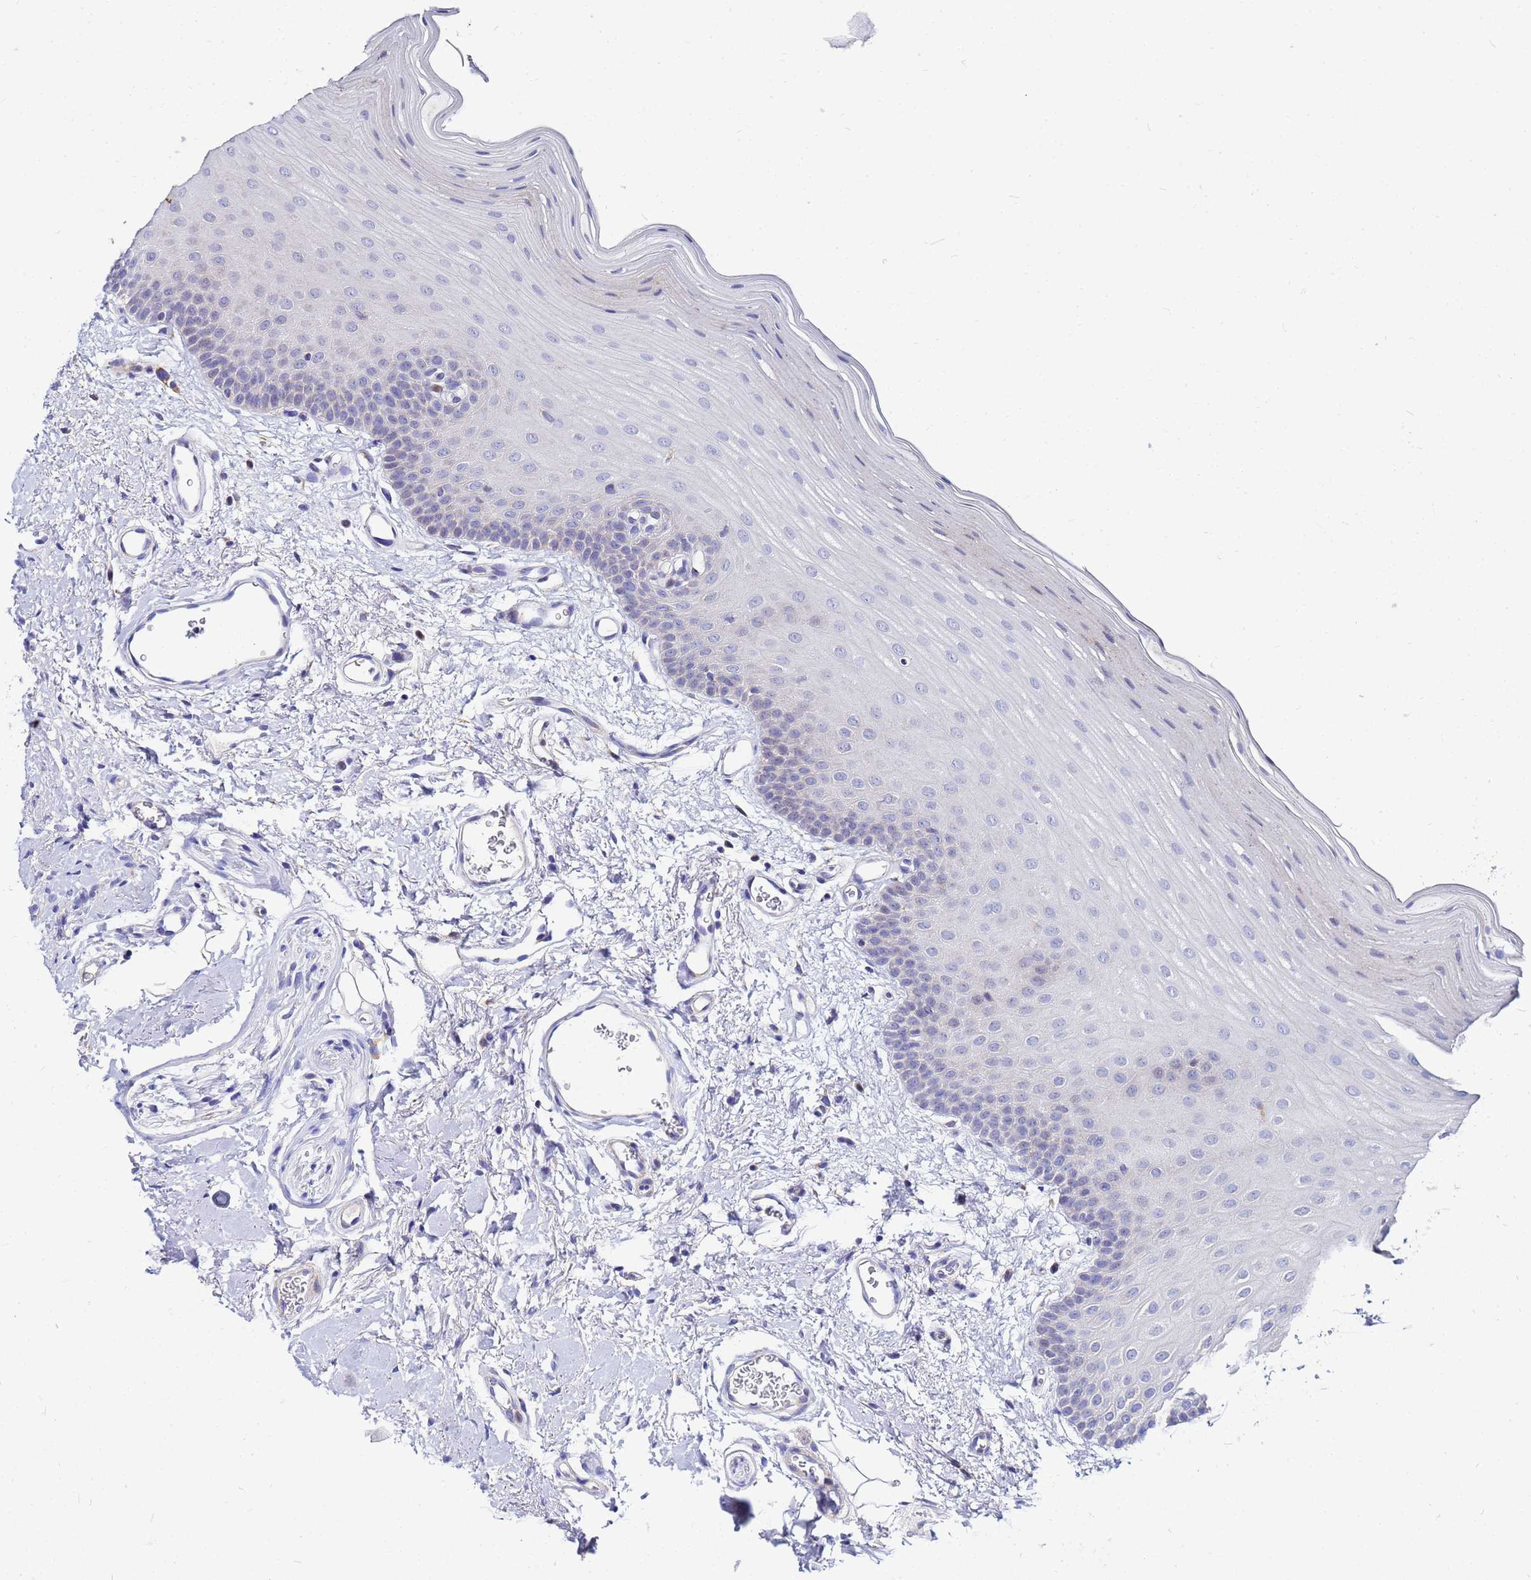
{"staining": {"intensity": "negative", "quantity": "none", "location": "none"}, "tissue": "oral mucosa", "cell_type": "Squamous epithelial cells", "image_type": "normal", "snomed": [{"axis": "morphology", "description": "Normal tissue, NOS"}, {"axis": "topography", "description": "Oral tissue"}], "caption": "IHC micrograph of normal oral mucosa: oral mucosa stained with DAB shows no significant protein expression in squamous epithelial cells.", "gene": "FAHD2A", "patient": {"sex": "male", "age": 68}}